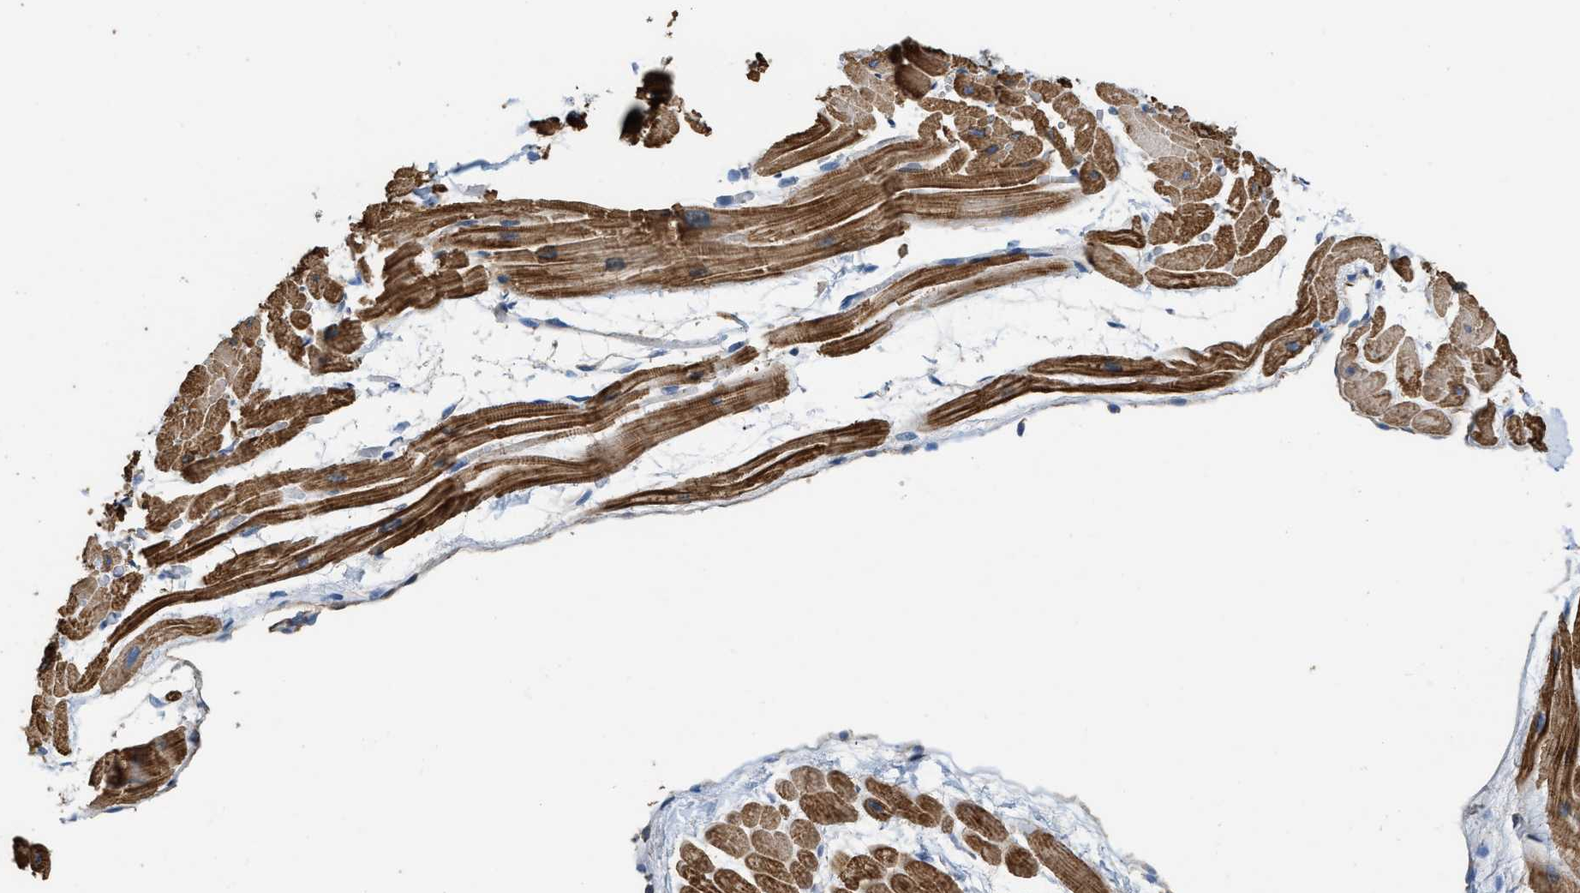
{"staining": {"intensity": "moderate", "quantity": ">75%", "location": "cytoplasmic/membranous"}, "tissue": "heart muscle", "cell_type": "Cardiomyocytes", "image_type": "normal", "snomed": [{"axis": "morphology", "description": "Normal tissue, NOS"}, {"axis": "topography", "description": "Heart"}], "caption": "Immunohistochemistry (IHC) staining of benign heart muscle, which displays medium levels of moderate cytoplasmic/membranous expression in about >75% of cardiomyocytes indicating moderate cytoplasmic/membranous protein staining. The staining was performed using DAB (3,3'-diaminobenzidine) (brown) for protein detection and nuclei were counterstained in hematoxylin (blue).", "gene": "ATIC", "patient": {"sex": "male", "age": 45}}